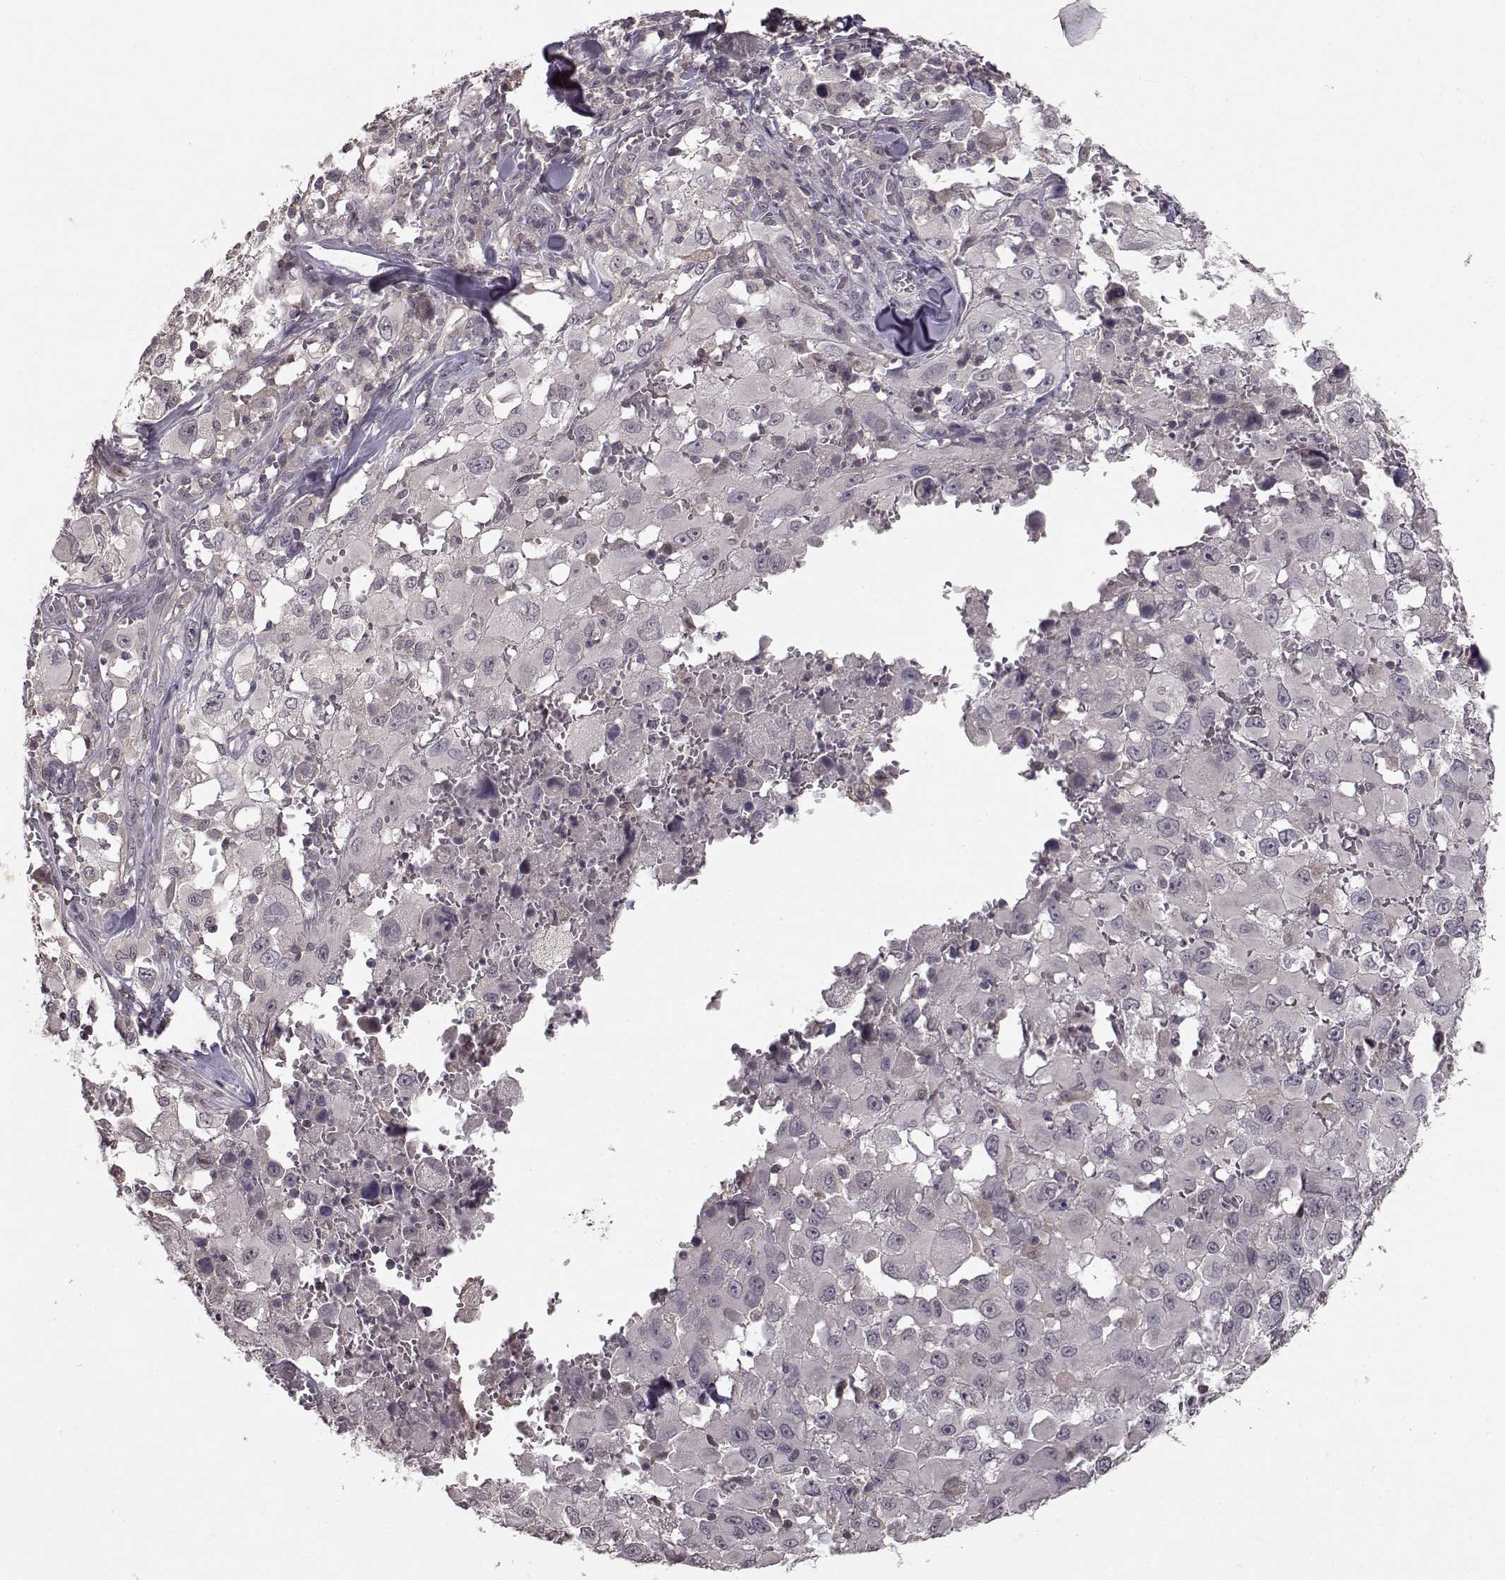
{"staining": {"intensity": "negative", "quantity": "none", "location": "none"}, "tissue": "melanoma", "cell_type": "Tumor cells", "image_type": "cancer", "snomed": [{"axis": "morphology", "description": "Malignant melanoma, Metastatic site"}, {"axis": "topography", "description": "Lymph node"}], "caption": "This image is of melanoma stained with IHC to label a protein in brown with the nuclei are counter-stained blue. There is no expression in tumor cells.", "gene": "NTRK2", "patient": {"sex": "male", "age": 50}}